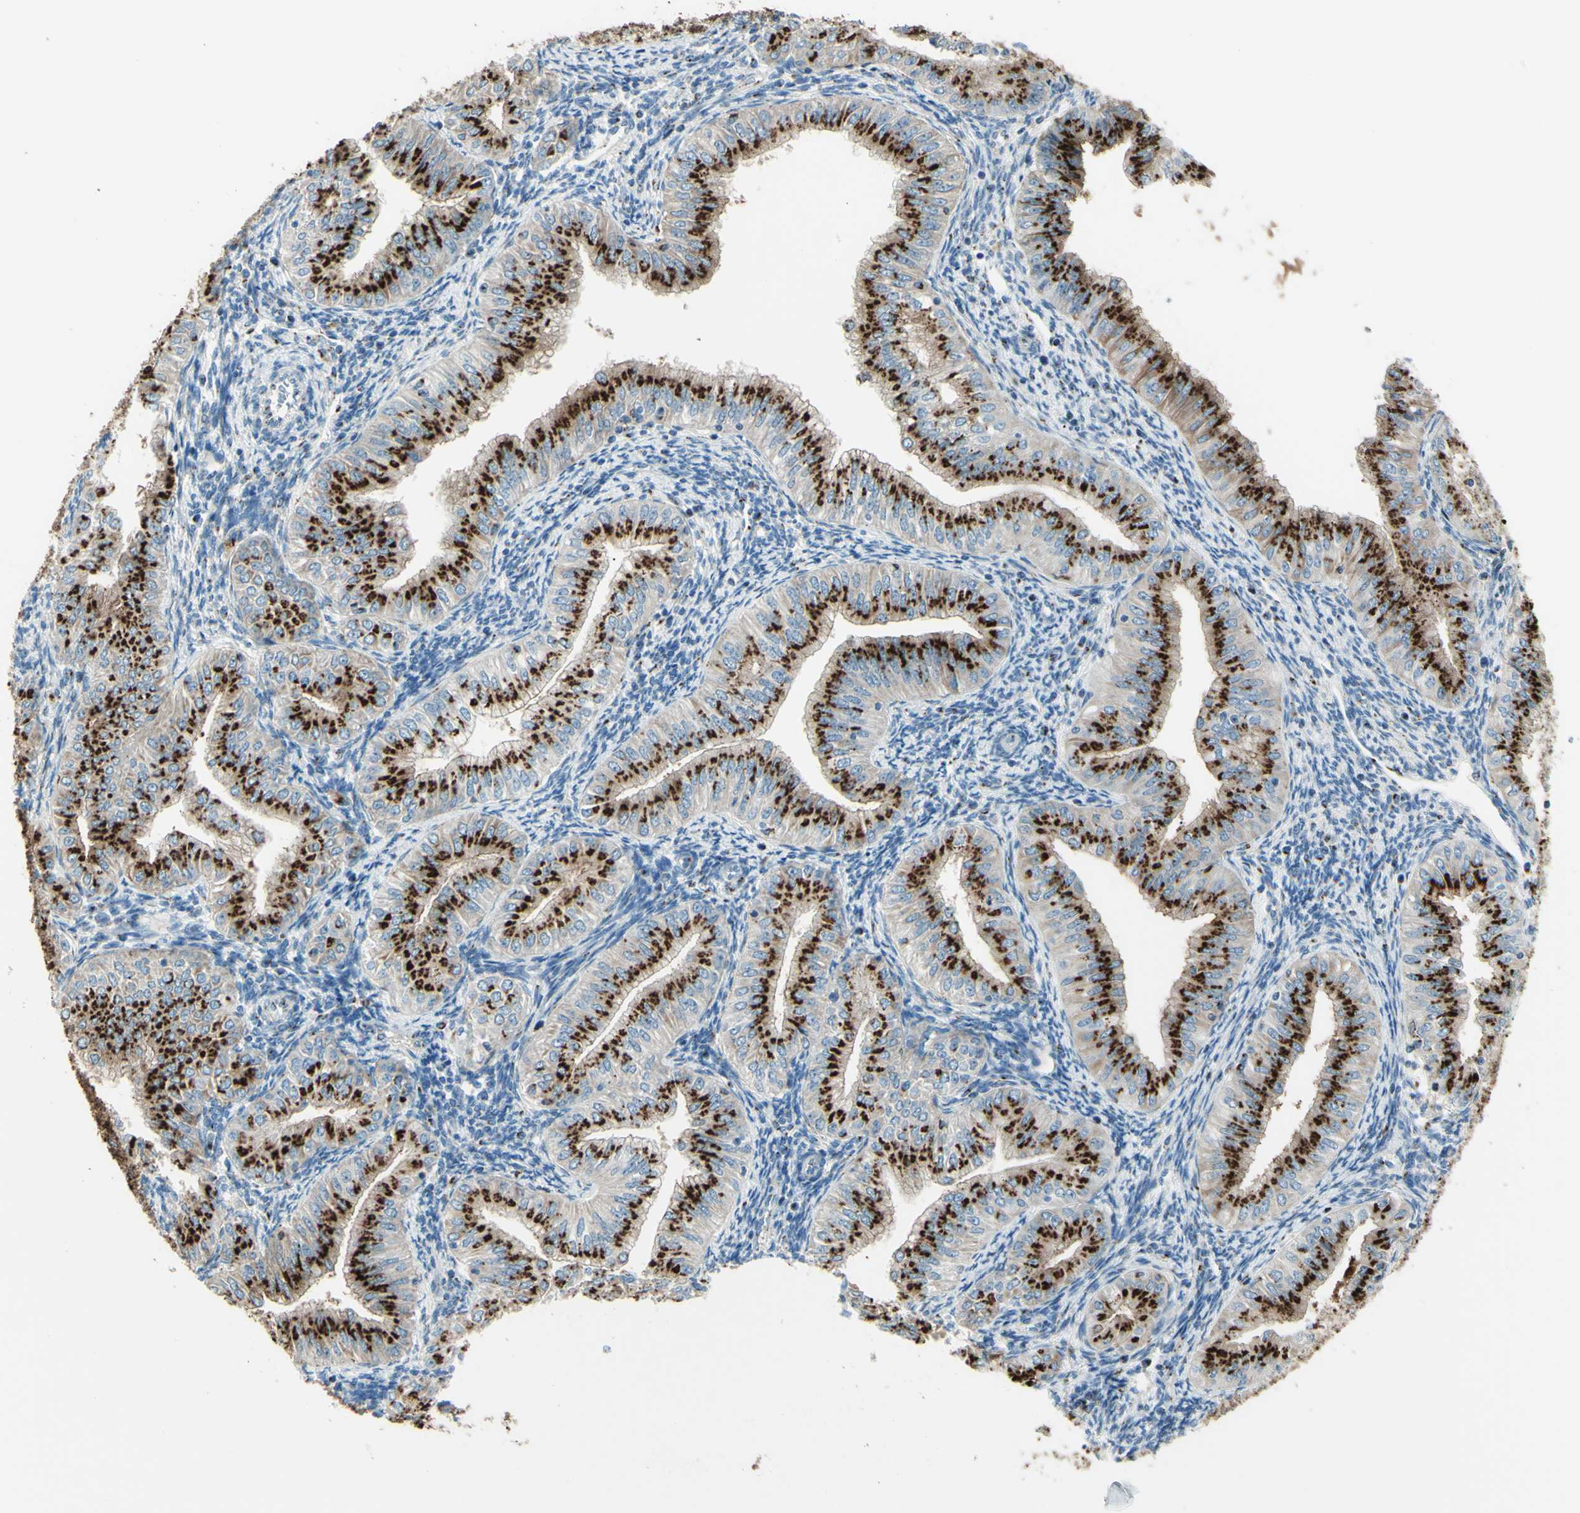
{"staining": {"intensity": "strong", "quantity": ">75%", "location": "cytoplasmic/membranous"}, "tissue": "endometrial cancer", "cell_type": "Tumor cells", "image_type": "cancer", "snomed": [{"axis": "morphology", "description": "Normal tissue, NOS"}, {"axis": "morphology", "description": "Adenocarcinoma, NOS"}, {"axis": "topography", "description": "Endometrium"}], "caption": "The image shows immunohistochemical staining of endometrial cancer (adenocarcinoma). There is strong cytoplasmic/membranous expression is appreciated in about >75% of tumor cells.", "gene": "B4GALT1", "patient": {"sex": "female", "age": 53}}